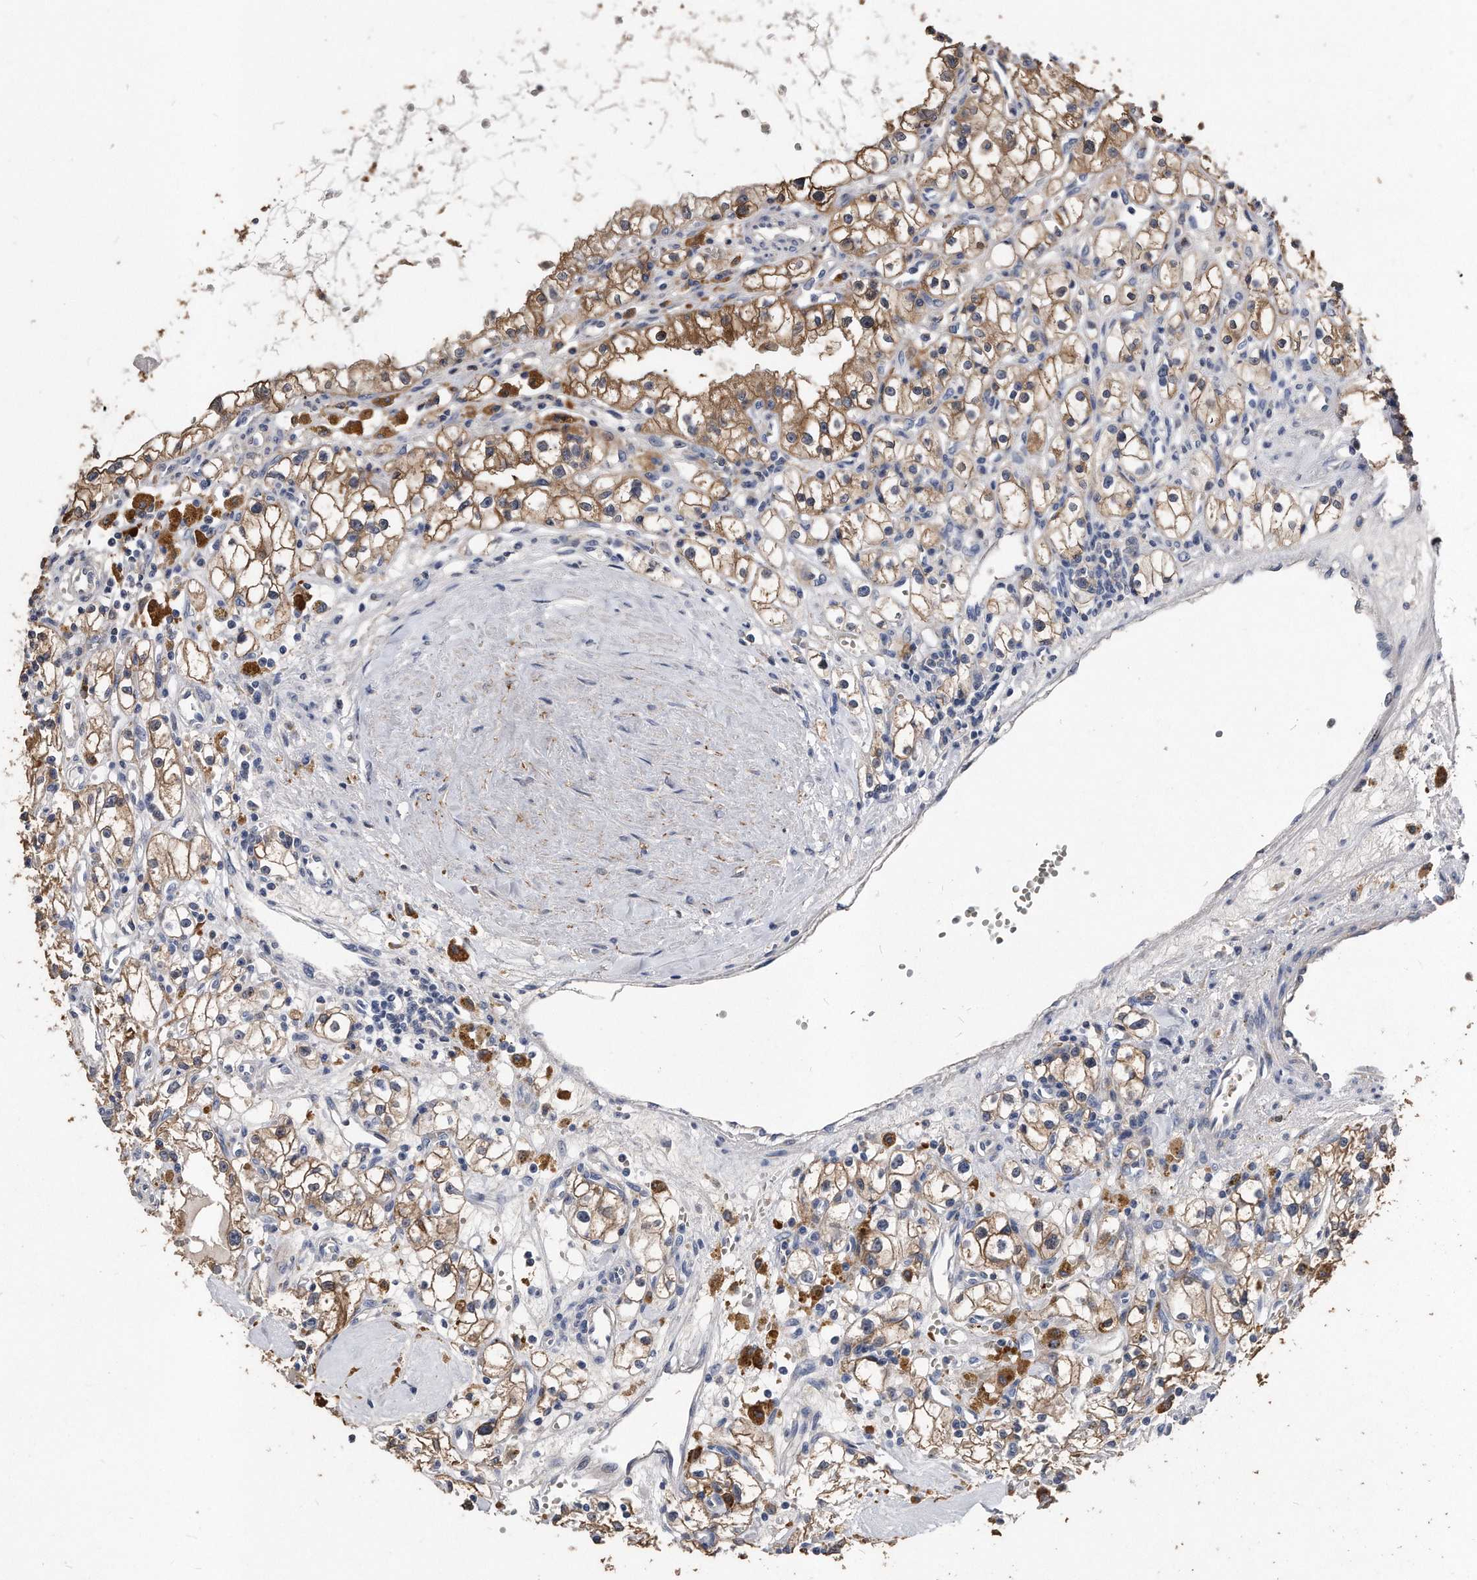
{"staining": {"intensity": "moderate", "quantity": ">75%", "location": "cytoplasmic/membranous"}, "tissue": "renal cancer", "cell_type": "Tumor cells", "image_type": "cancer", "snomed": [{"axis": "morphology", "description": "Adenocarcinoma, NOS"}, {"axis": "topography", "description": "Kidney"}], "caption": "Tumor cells exhibit medium levels of moderate cytoplasmic/membranous positivity in approximately >75% of cells in adenocarcinoma (renal).", "gene": "IL20RA", "patient": {"sex": "male", "age": 56}}